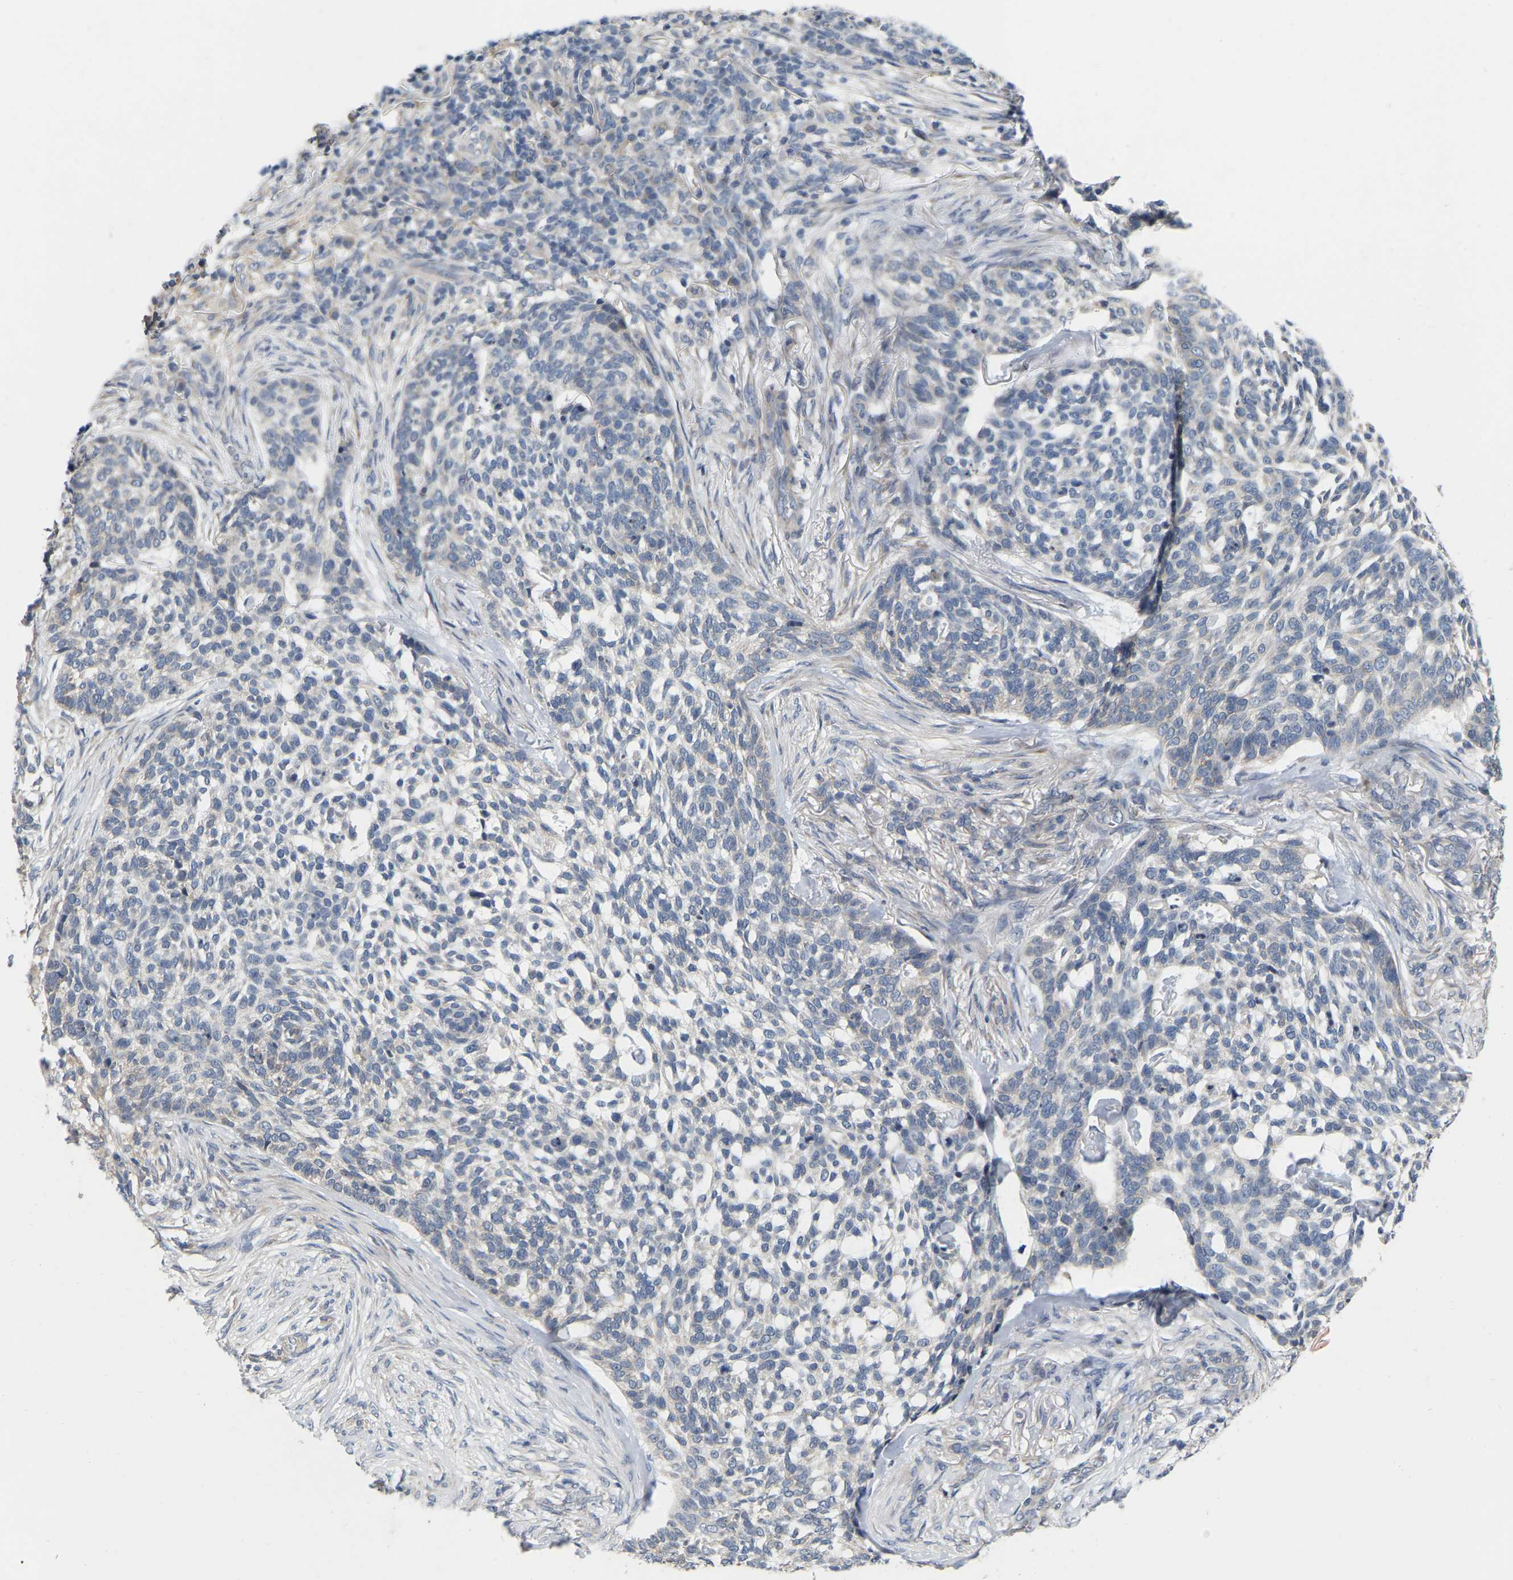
{"staining": {"intensity": "weak", "quantity": "<25%", "location": "cytoplasmic/membranous"}, "tissue": "skin cancer", "cell_type": "Tumor cells", "image_type": "cancer", "snomed": [{"axis": "morphology", "description": "Basal cell carcinoma"}, {"axis": "topography", "description": "Skin"}], "caption": "High magnification brightfield microscopy of basal cell carcinoma (skin) stained with DAB (3,3'-diaminobenzidine) (brown) and counterstained with hematoxylin (blue): tumor cells show no significant expression.", "gene": "SSH1", "patient": {"sex": "female", "age": 64}}